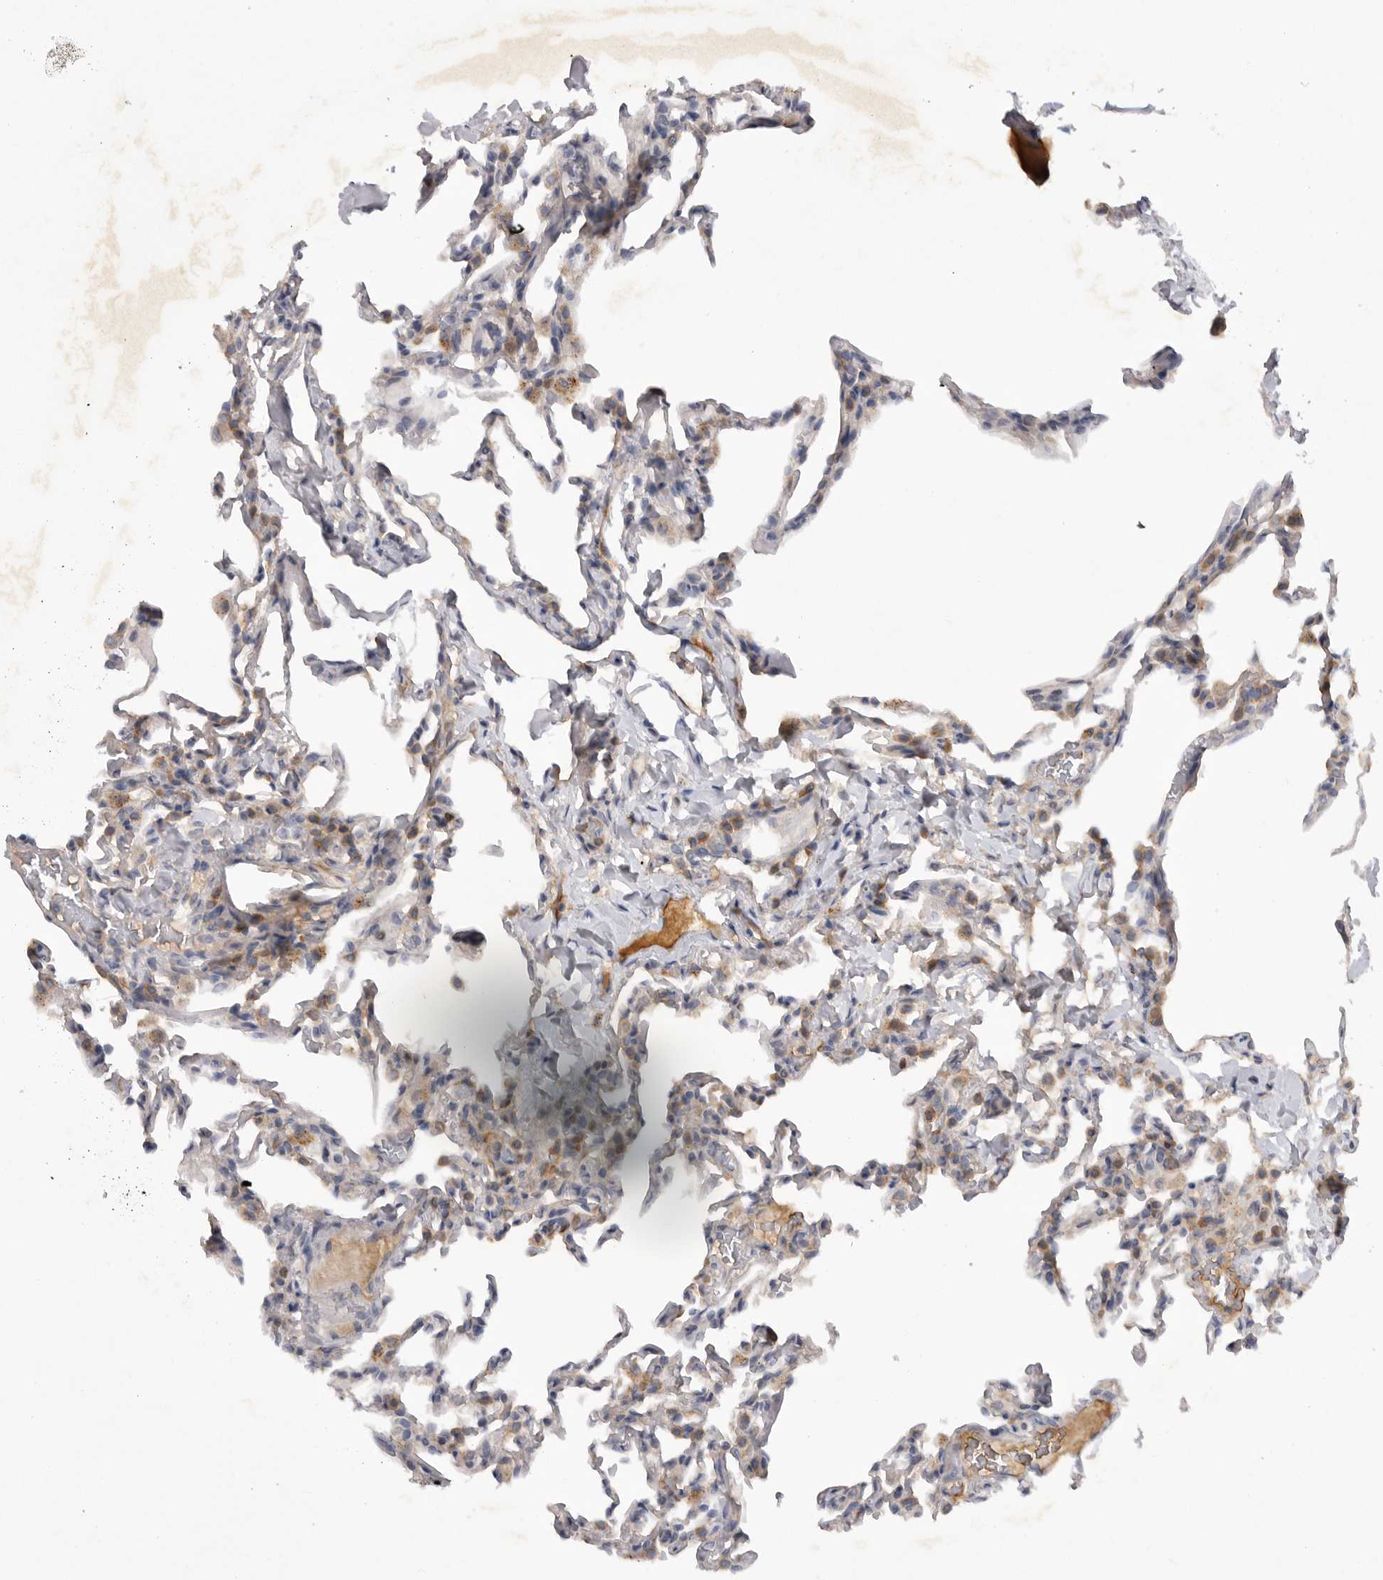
{"staining": {"intensity": "weak", "quantity": "<25%", "location": "cytoplasmic/membranous"}, "tissue": "lung", "cell_type": "Alveolar cells", "image_type": "normal", "snomed": [{"axis": "morphology", "description": "Normal tissue, NOS"}, {"axis": "topography", "description": "Lung"}], "caption": "IHC photomicrograph of benign lung: human lung stained with DAB shows no significant protein staining in alveolar cells. (DAB (3,3'-diaminobenzidine) immunohistochemistry (IHC) visualized using brightfield microscopy, high magnification).", "gene": "DHDDS", "patient": {"sex": "male", "age": 20}}